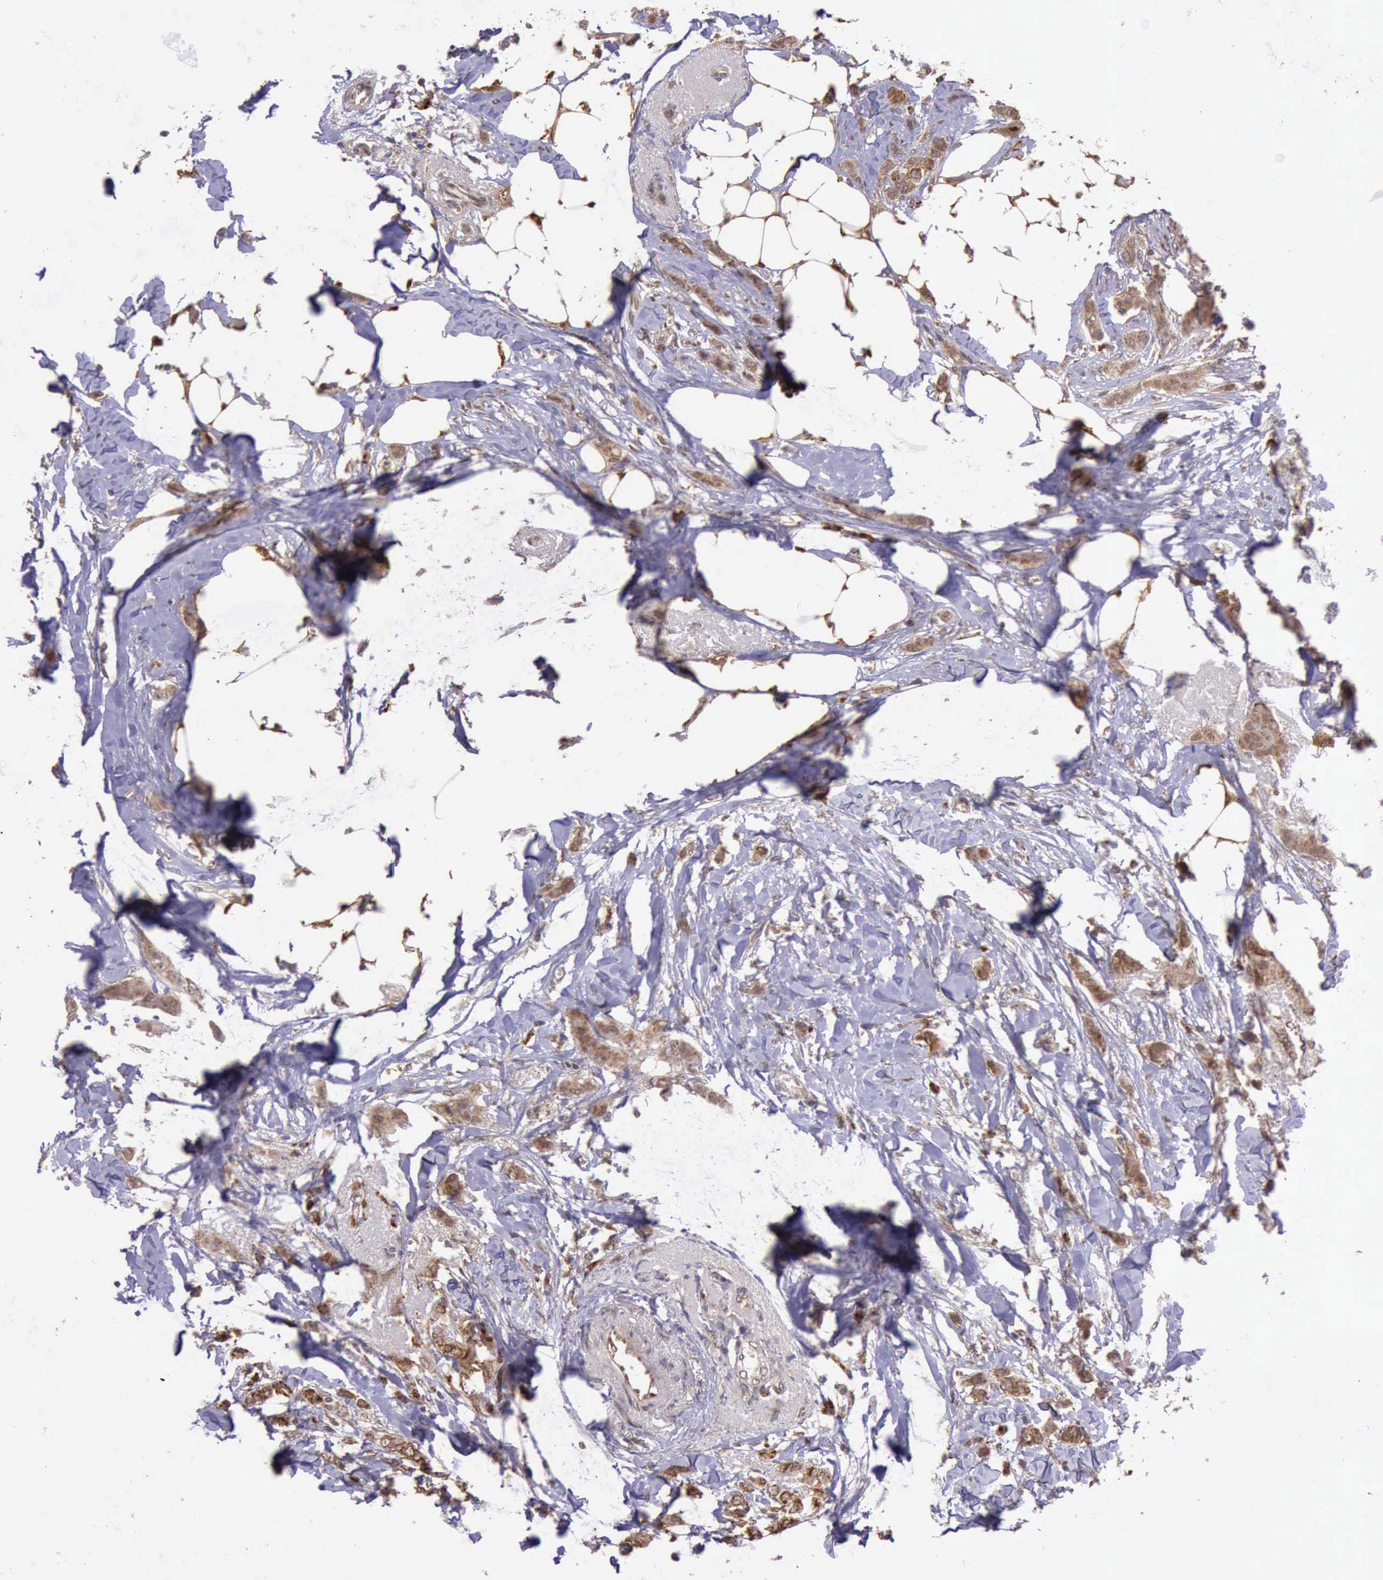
{"staining": {"intensity": "moderate", "quantity": ">75%", "location": "cytoplasmic/membranous"}, "tissue": "breast cancer", "cell_type": "Tumor cells", "image_type": "cancer", "snomed": [{"axis": "morphology", "description": "Lobular carcinoma"}, {"axis": "topography", "description": "Breast"}], "caption": "A brown stain labels moderate cytoplasmic/membranous positivity of a protein in lobular carcinoma (breast) tumor cells.", "gene": "ARMCX3", "patient": {"sex": "female", "age": 55}}